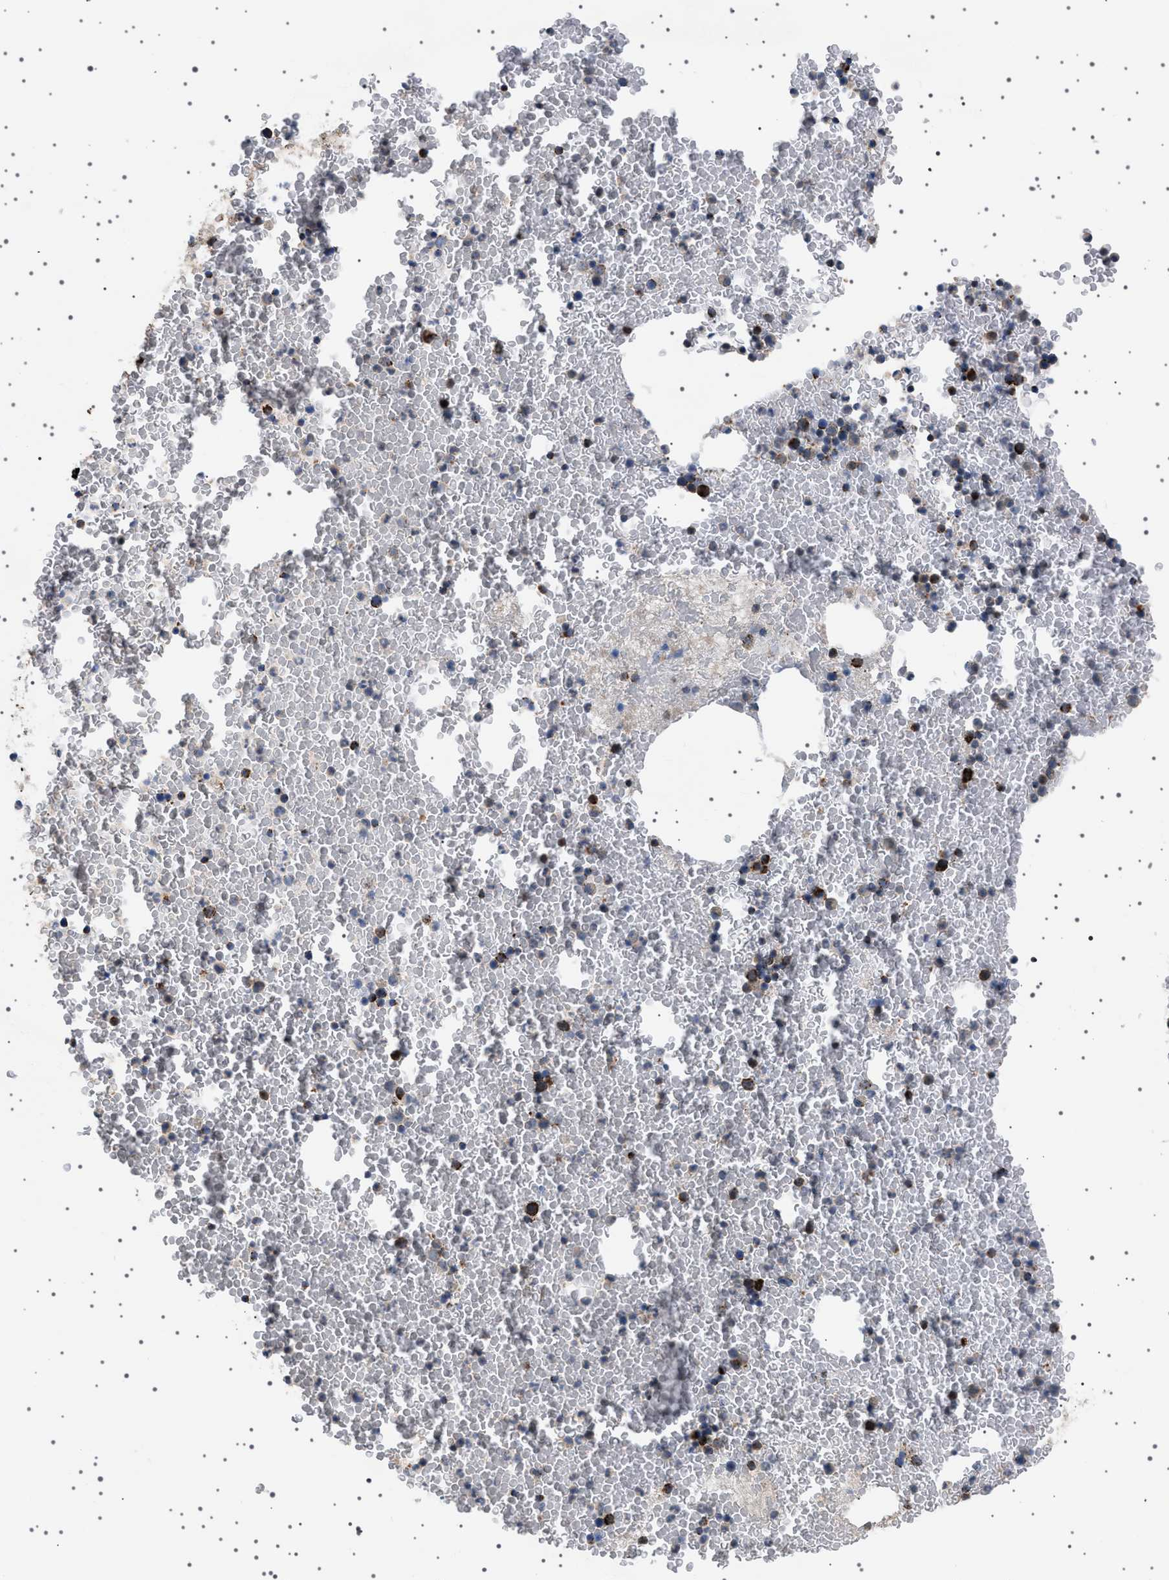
{"staining": {"intensity": "strong", "quantity": "25%-75%", "location": "cytoplasmic/membranous"}, "tissue": "bone marrow", "cell_type": "Hematopoietic cells", "image_type": "normal", "snomed": [{"axis": "morphology", "description": "Normal tissue, NOS"}, {"axis": "morphology", "description": "Inflammation, NOS"}, {"axis": "topography", "description": "Bone marrow"}], "caption": "Strong cytoplasmic/membranous protein expression is seen in approximately 25%-75% of hematopoietic cells in bone marrow.", "gene": "UBXN8", "patient": {"sex": "male", "age": 63}}